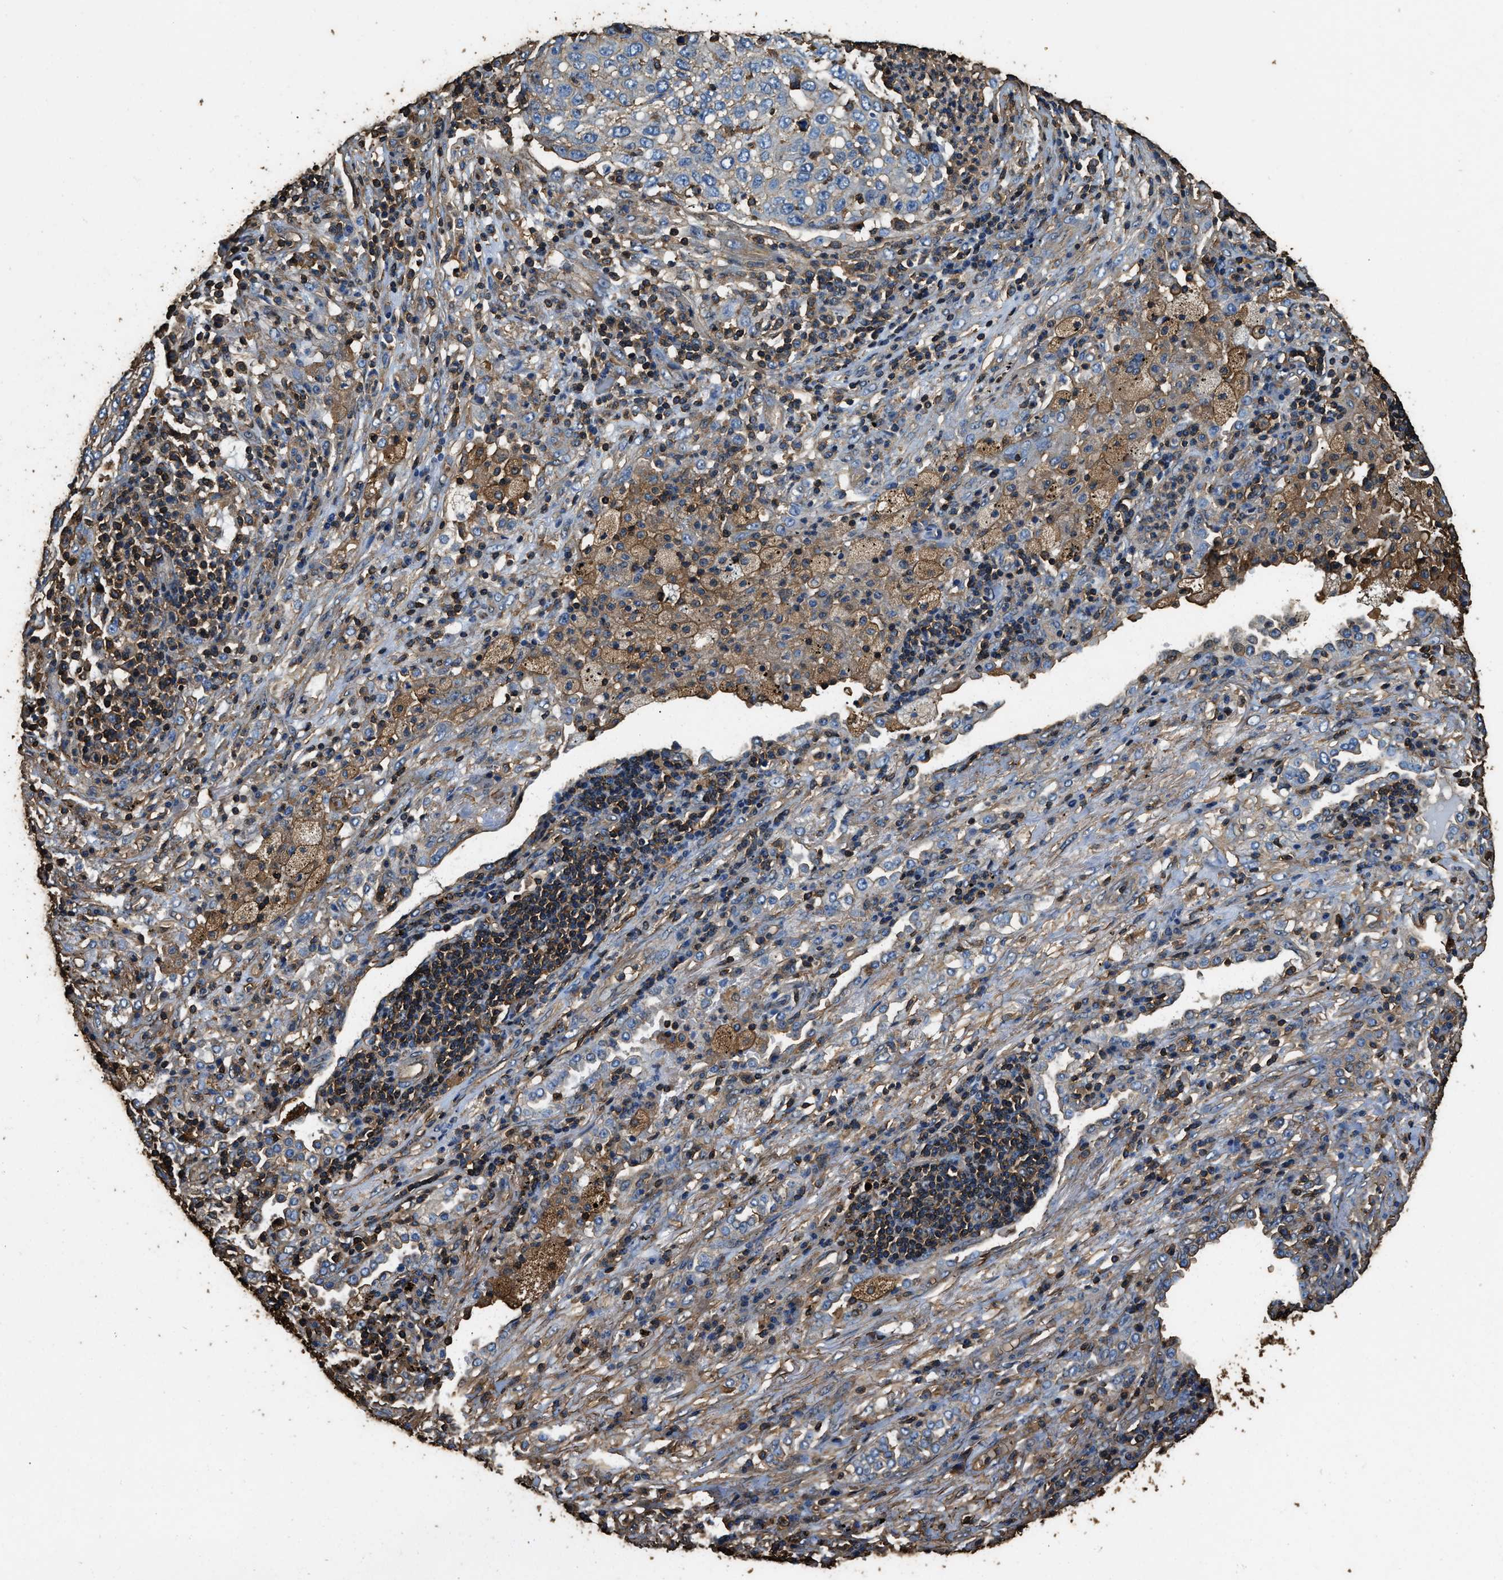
{"staining": {"intensity": "weak", "quantity": "<25%", "location": "cytoplasmic/membranous"}, "tissue": "lung cancer", "cell_type": "Tumor cells", "image_type": "cancer", "snomed": [{"axis": "morphology", "description": "Squamous cell carcinoma, NOS"}, {"axis": "topography", "description": "Lung"}], "caption": "Micrograph shows no significant protein staining in tumor cells of lung cancer.", "gene": "ACCS", "patient": {"sex": "female", "age": 63}}